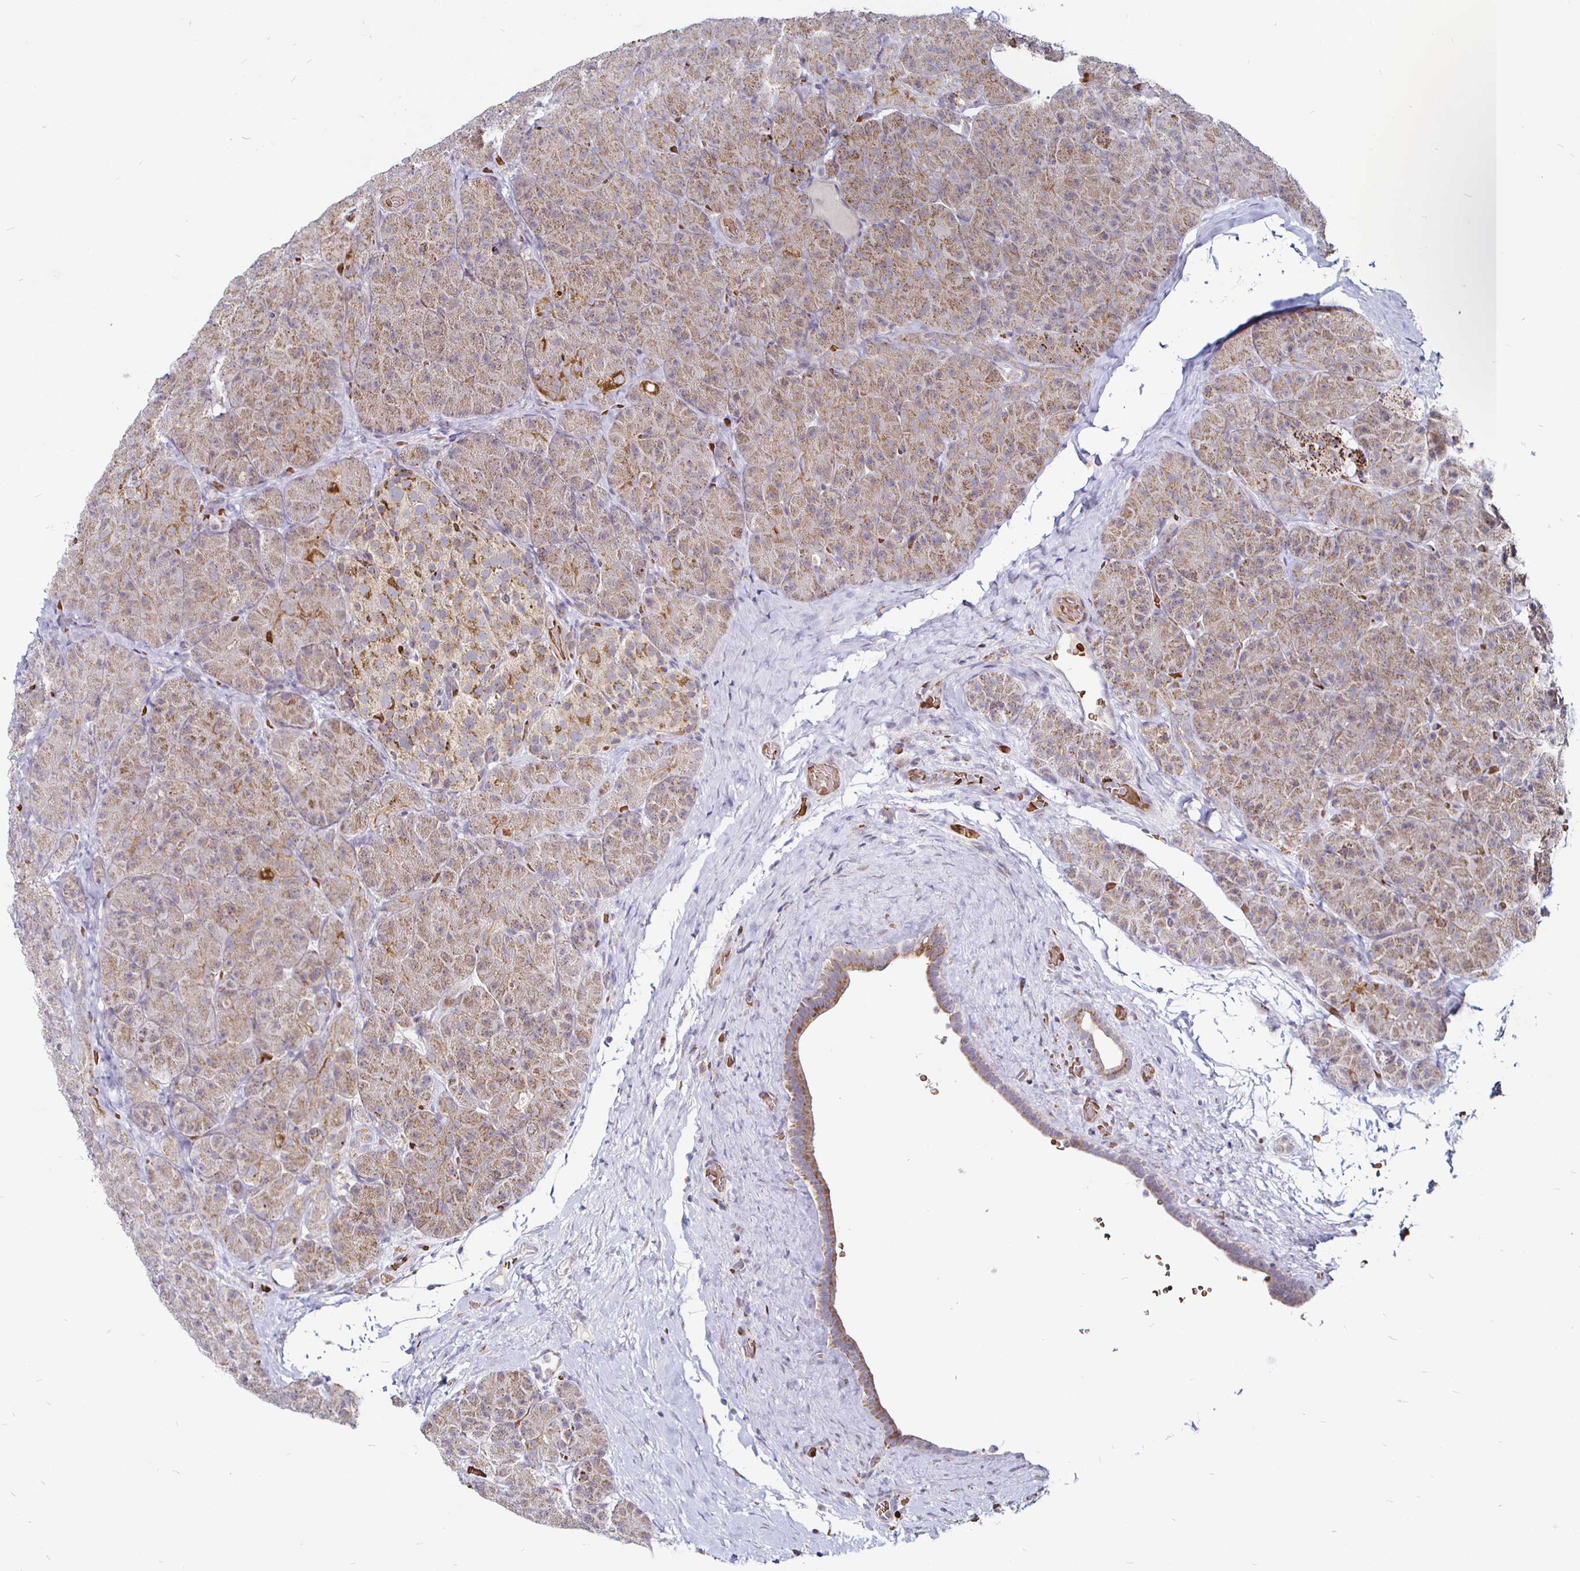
{"staining": {"intensity": "moderate", "quantity": "25%-75%", "location": "cytoplasmic/membranous"}, "tissue": "pancreas", "cell_type": "Exocrine glandular cells", "image_type": "normal", "snomed": [{"axis": "morphology", "description": "Normal tissue, NOS"}, {"axis": "topography", "description": "Pancreas"}], "caption": "Immunohistochemical staining of benign pancreas reveals 25%-75% levels of moderate cytoplasmic/membranous protein positivity in about 25%-75% of exocrine glandular cells.", "gene": "ATG3", "patient": {"sex": "male", "age": 57}}